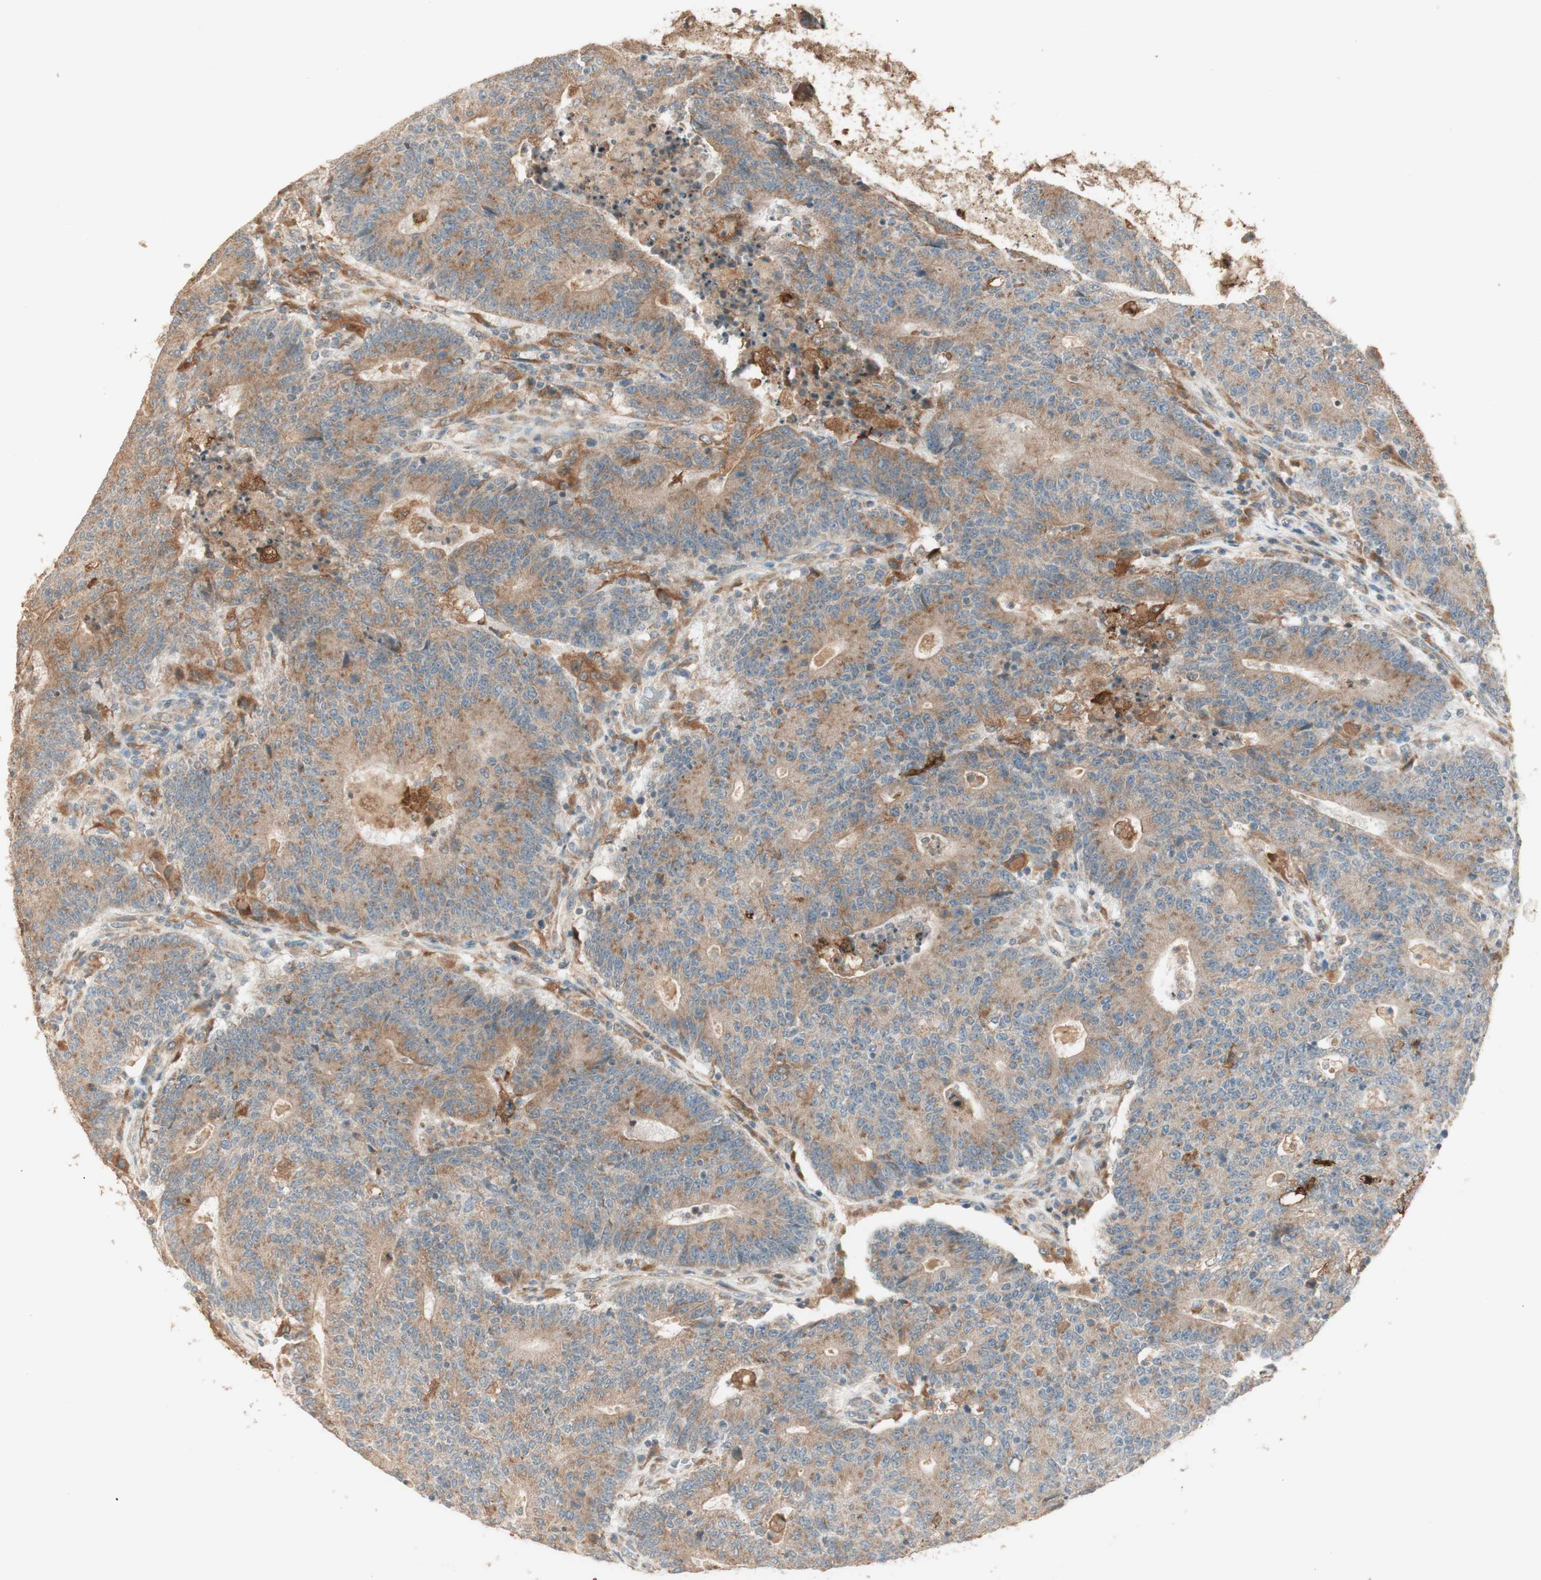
{"staining": {"intensity": "weak", "quantity": ">75%", "location": "cytoplasmic/membranous"}, "tissue": "colorectal cancer", "cell_type": "Tumor cells", "image_type": "cancer", "snomed": [{"axis": "morphology", "description": "Normal tissue, NOS"}, {"axis": "morphology", "description": "Adenocarcinoma, NOS"}, {"axis": "topography", "description": "Colon"}], "caption": "Weak cytoplasmic/membranous expression for a protein is present in approximately >75% of tumor cells of colorectal cancer using immunohistochemistry (IHC).", "gene": "CLCN2", "patient": {"sex": "female", "age": 75}}